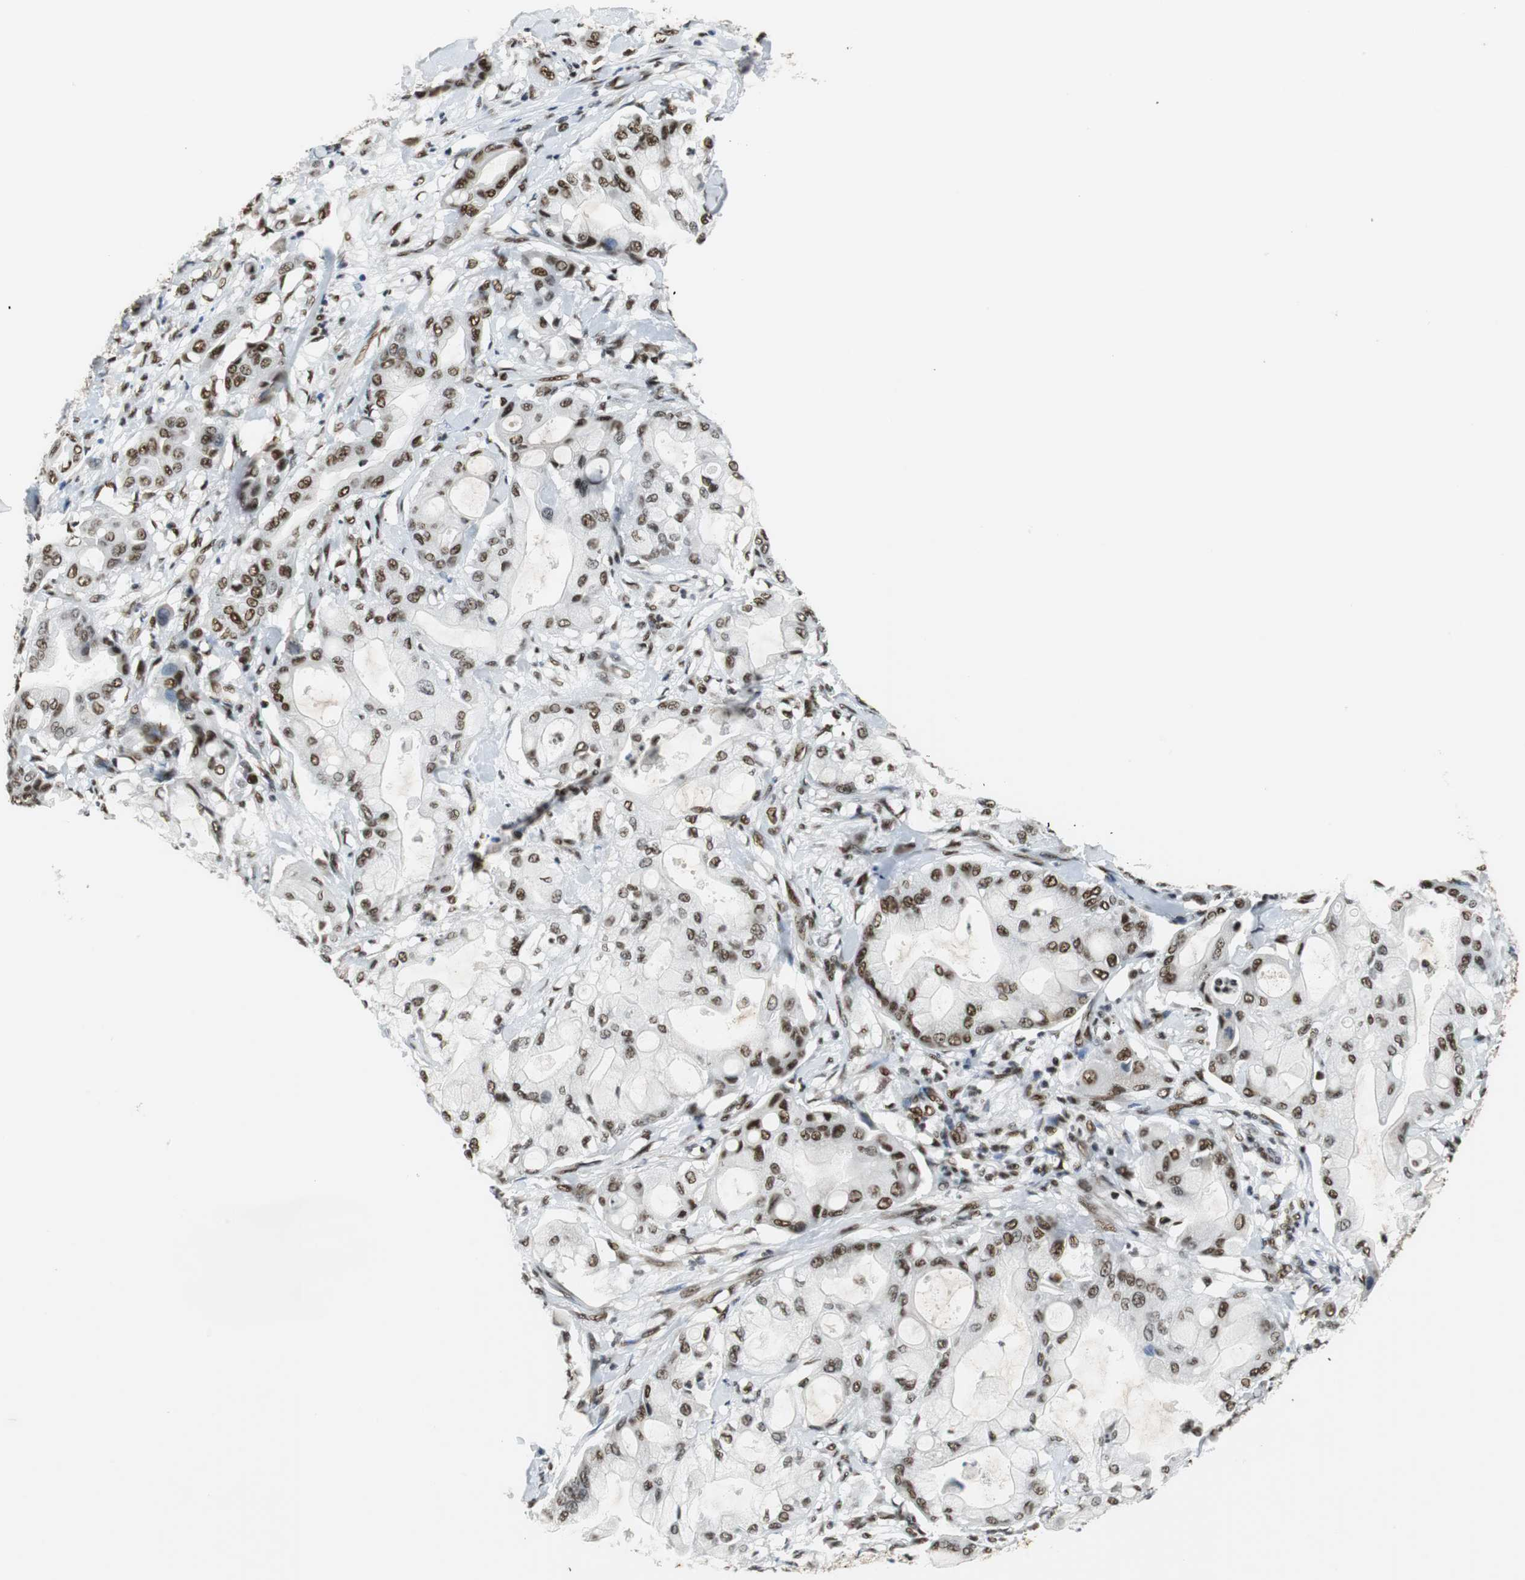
{"staining": {"intensity": "moderate", "quantity": ">75%", "location": "nuclear"}, "tissue": "pancreatic cancer", "cell_type": "Tumor cells", "image_type": "cancer", "snomed": [{"axis": "morphology", "description": "Adenocarcinoma, NOS"}, {"axis": "morphology", "description": "Adenocarcinoma, metastatic, NOS"}, {"axis": "topography", "description": "Lymph node"}, {"axis": "topography", "description": "Pancreas"}, {"axis": "topography", "description": "Duodenum"}], "caption": "This is a micrograph of IHC staining of pancreatic metastatic adenocarcinoma, which shows moderate positivity in the nuclear of tumor cells.", "gene": "PRKDC", "patient": {"sex": "female", "age": 64}}